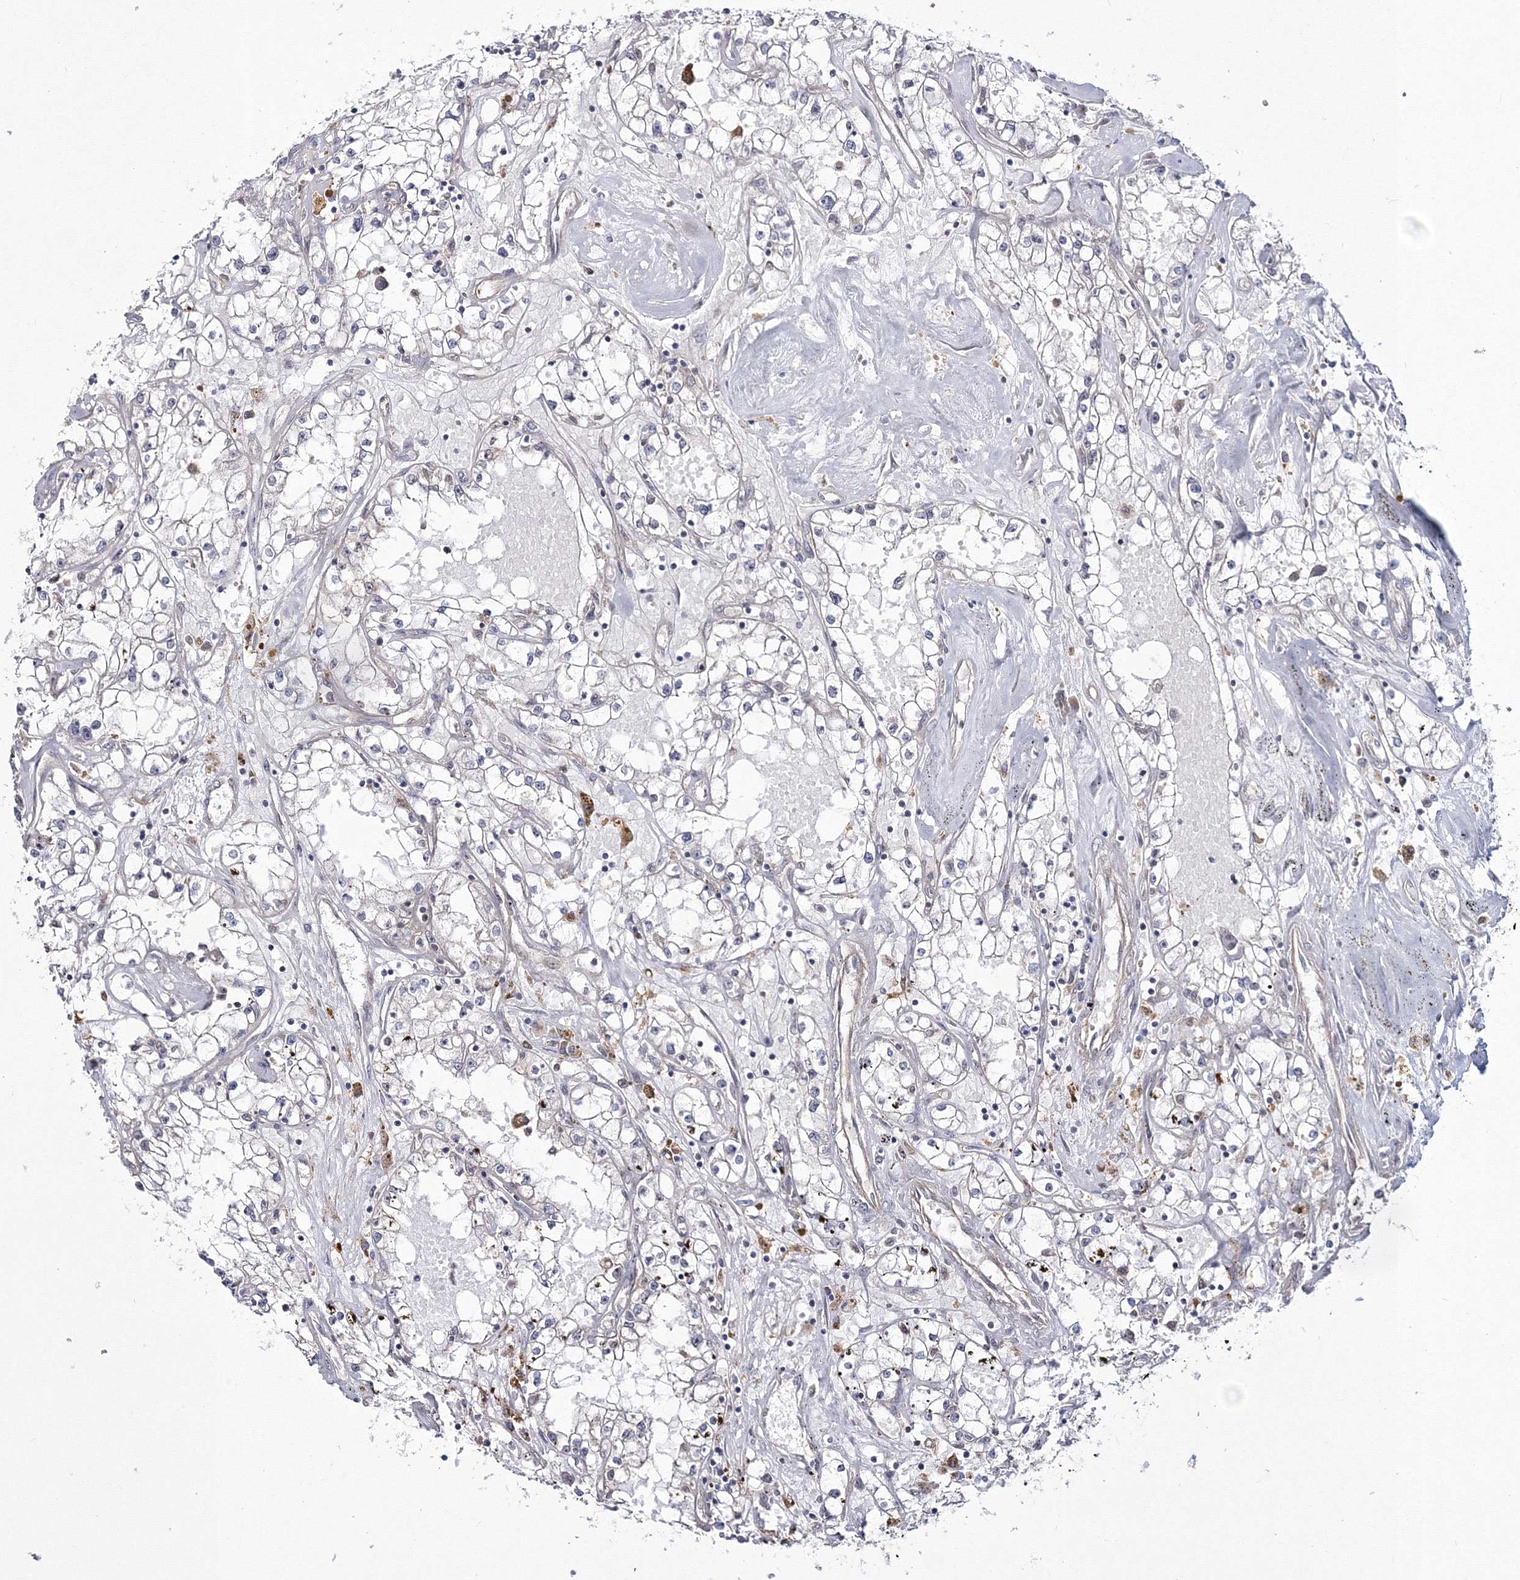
{"staining": {"intensity": "negative", "quantity": "none", "location": "none"}, "tissue": "renal cancer", "cell_type": "Tumor cells", "image_type": "cancer", "snomed": [{"axis": "morphology", "description": "Adenocarcinoma, NOS"}, {"axis": "topography", "description": "Kidney"}], "caption": "High magnification brightfield microscopy of adenocarcinoma (renal) stained with DAB (brown) and counterstained with hematoxylin (blue): tumor cells show no significant positivity.", "gene": "ZFAND6", "patient": {"sex": "male", "age": 56}}